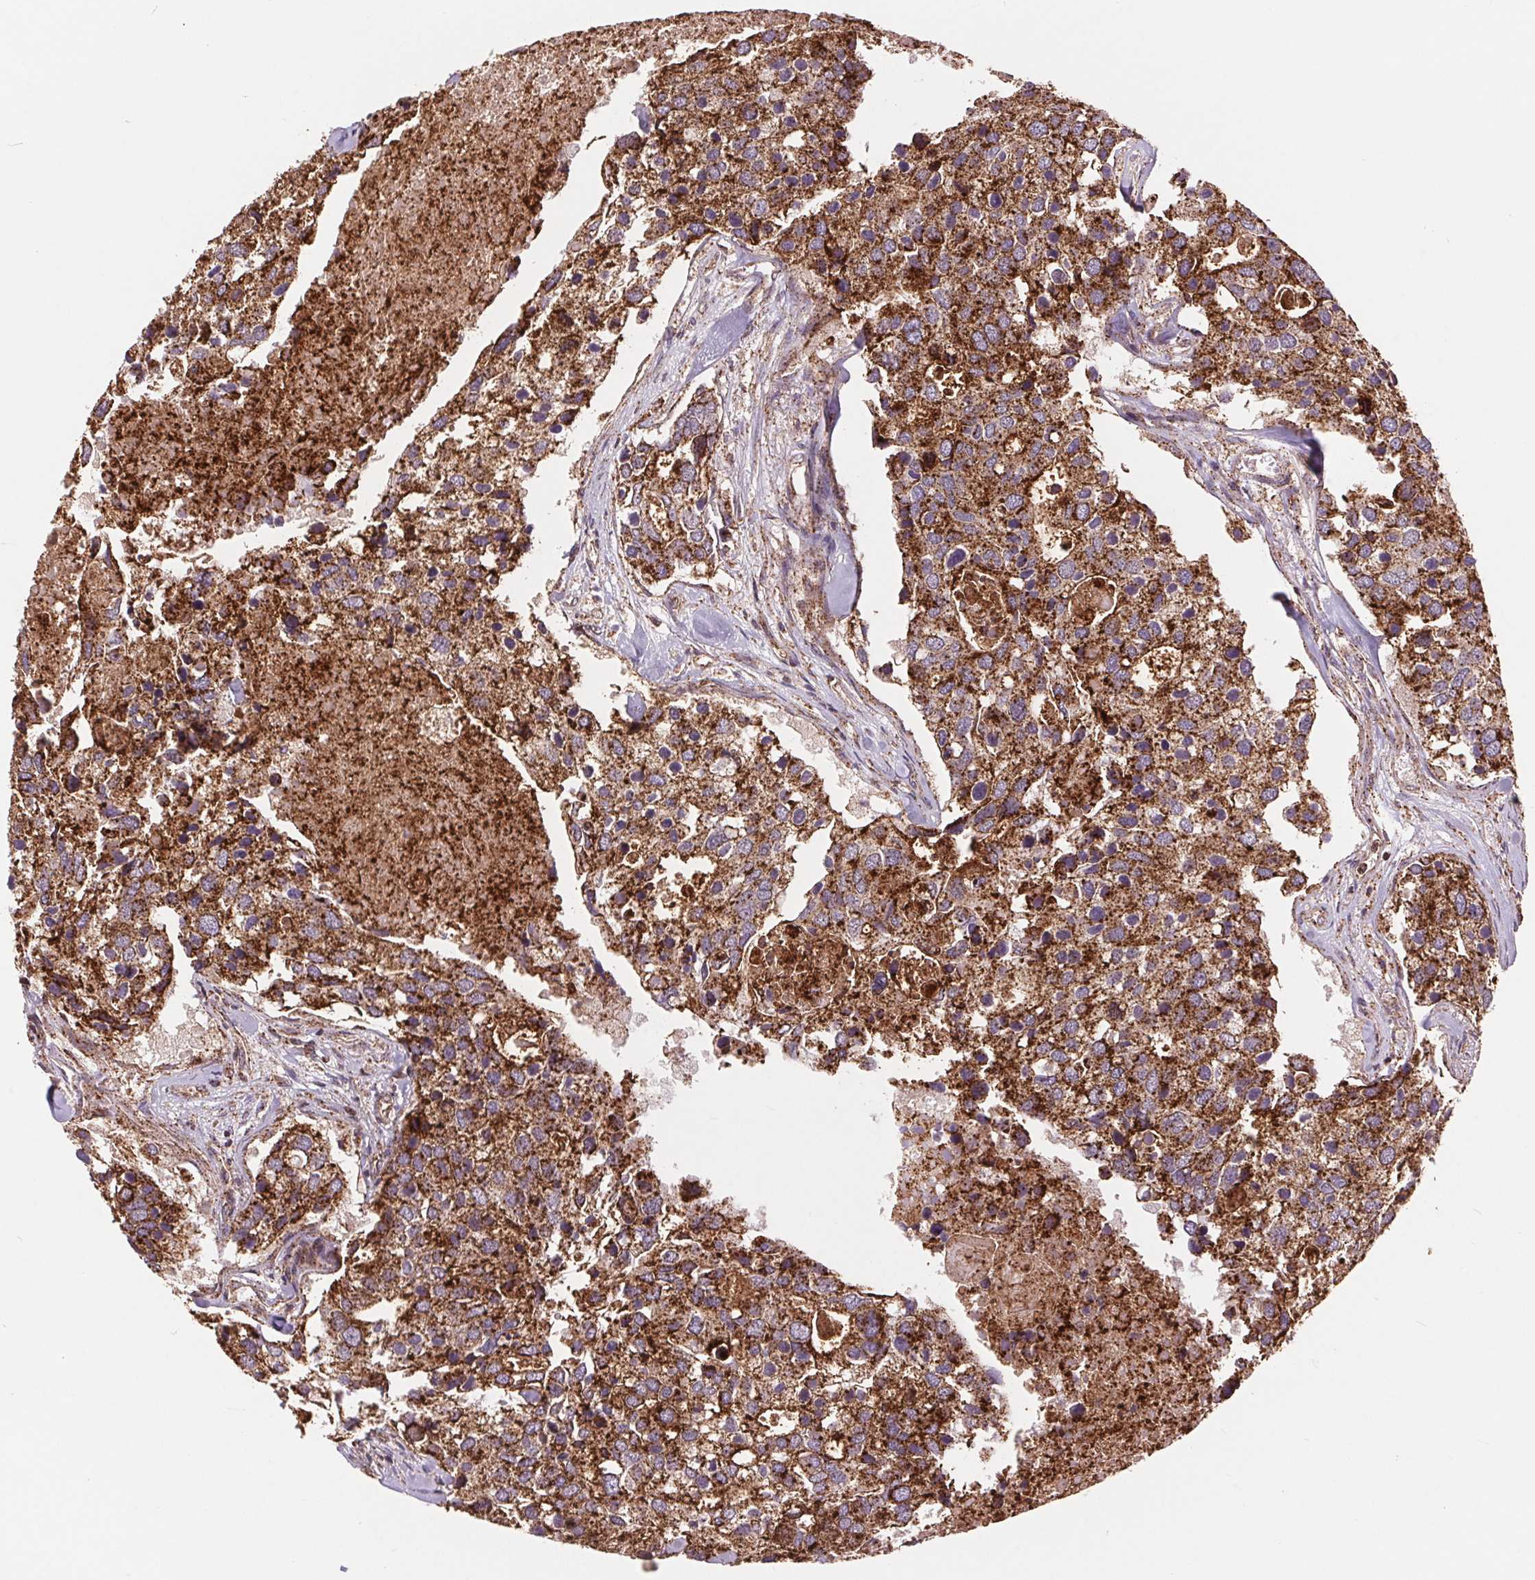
{"staining": {"intensity": "strong", "quantity": ">75%", "location": "cytoplasmic/membranous"}, "tissue": "breast cancer", "cell_type": "Tumor cells", "image_type": "cancer", "snomed": [{"axis": "morphology", "description": "Duct carcinoma"}, {"axis": "topography", "description": "Breast"}], "caption": "This histopathology image exhibits immunohistochemistry (IHC) staining of breast cancer (intraductal carcinoma), with high strong cytoplasmic/membranous positivity in about >75% of tumor cells.", "gene": "CHMP4B", "patient": {"sex": "female", "age": 83}}